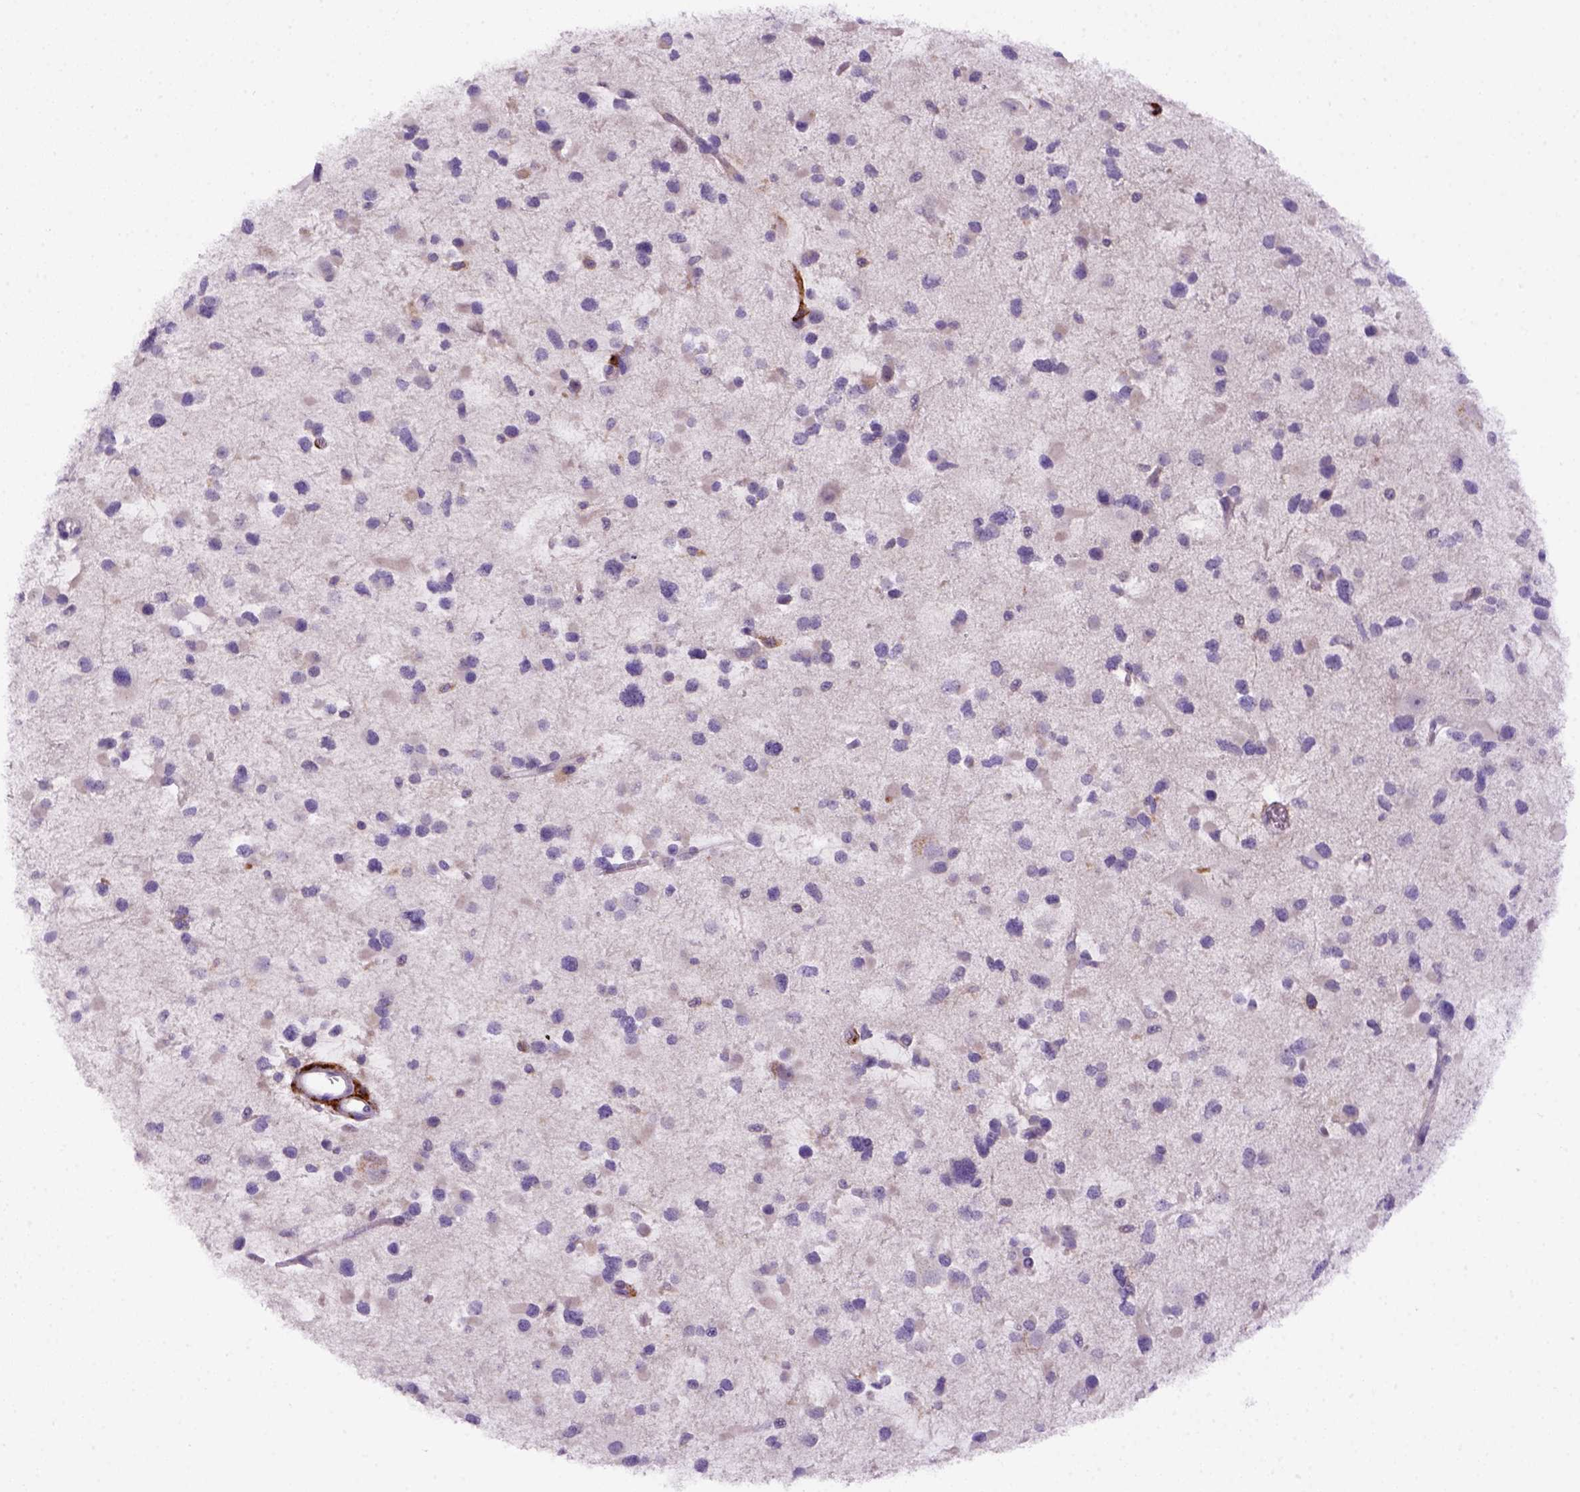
{"staining": {"intensity": "negative", "quantity": "none", "location": "none"}, "tissue": "glioma", "cell_type": "Tumor cells", "image_type": "cancer", "snomed": [{"axis": "morphology", "description": "Glioma, malignant, Low grade"}, {"axis": "topography", "description": "Brain"}], "caption": "Immunohistochemistry photomicrograph of human low-grade glioma (malignant) stained for a protein (brown), which reveals no staining in tumor cells.", "gene": "CD14", "patient": {"sex": "female", "age": 32}}